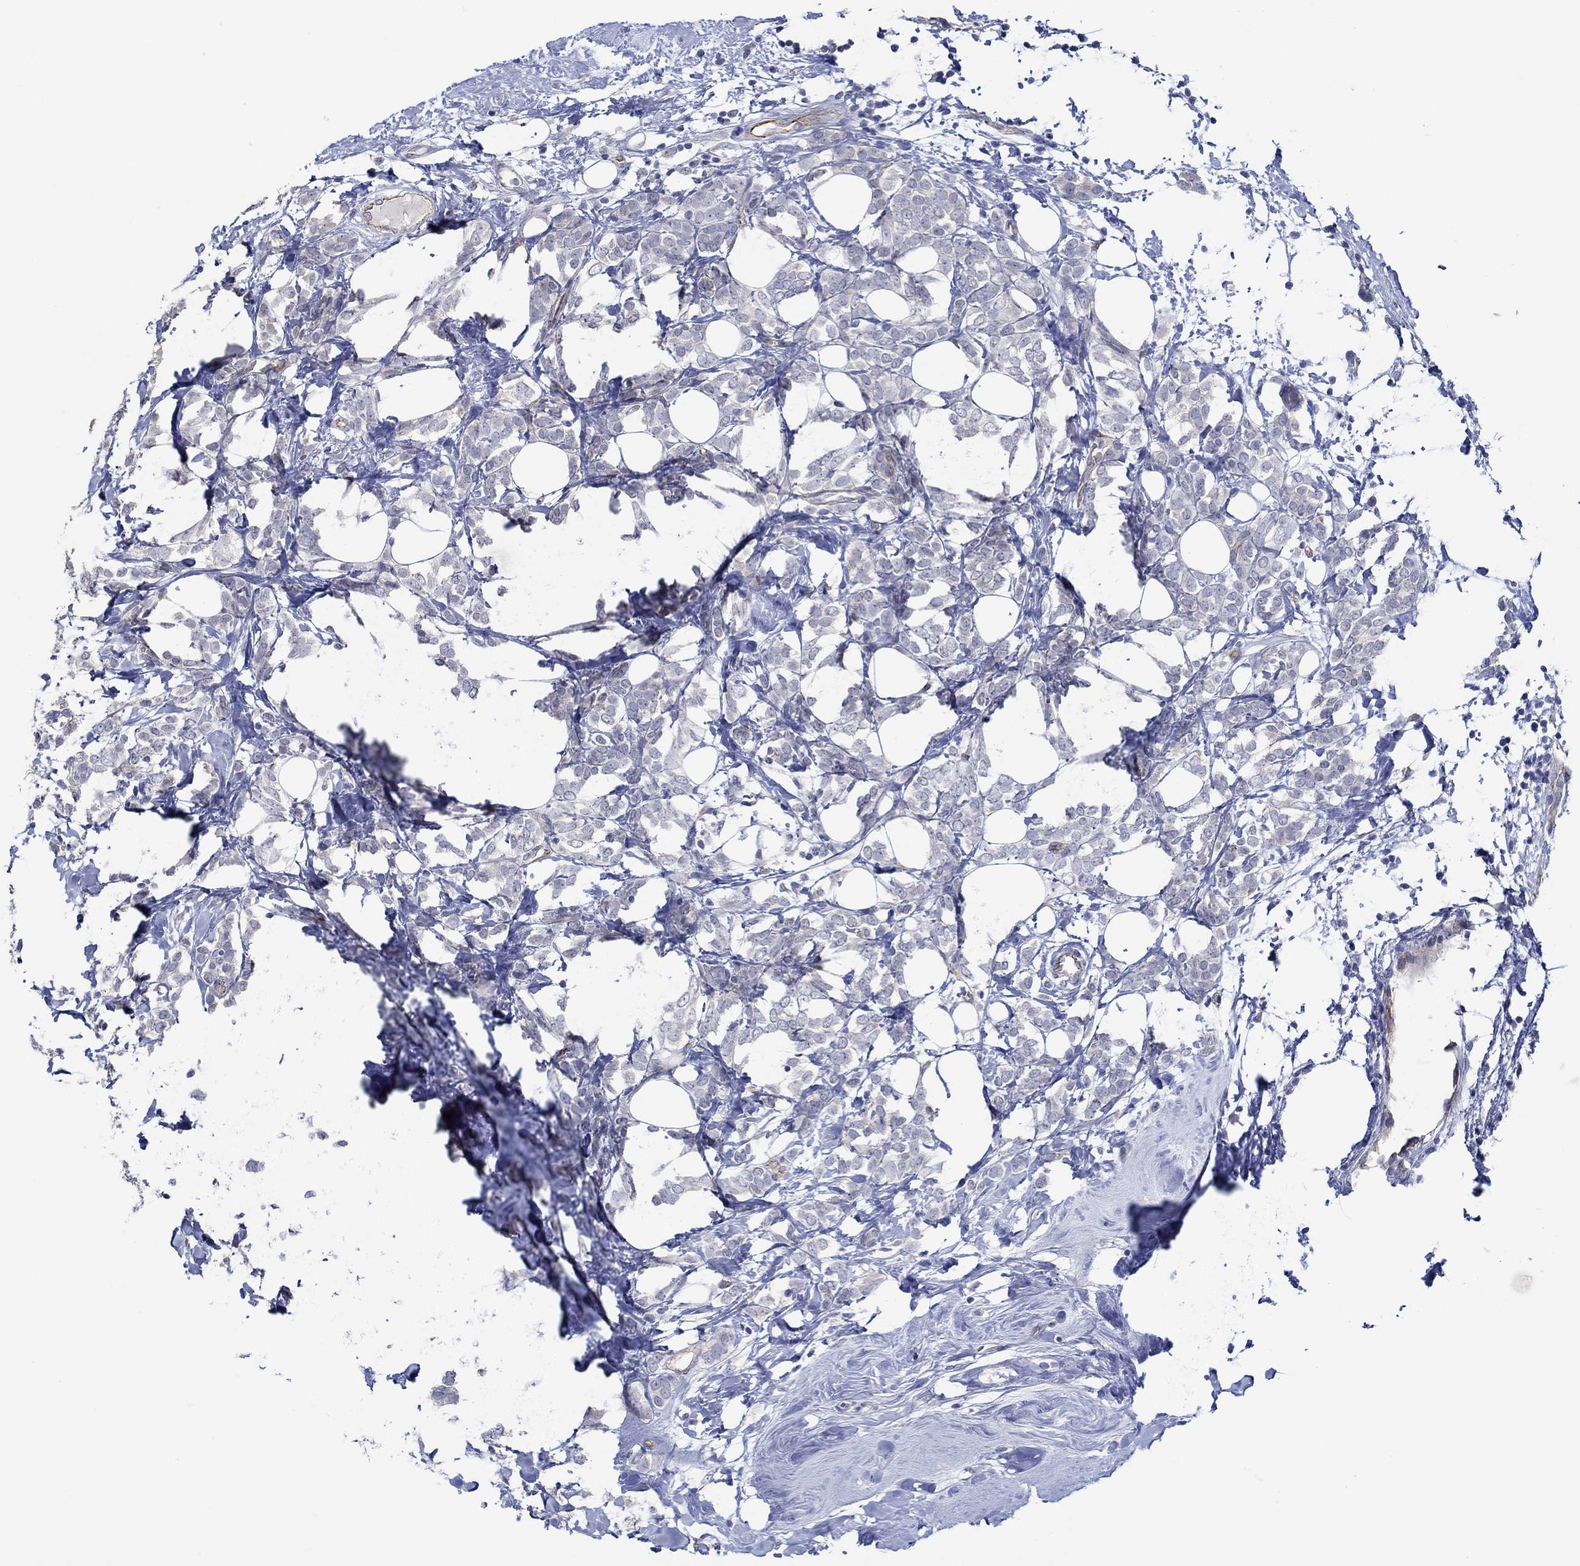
{"staining": {"intensity": "negative", "quantity": "none", "location": "none"}, "tissue": "breast cancer", "cell_type": "Tumor cells", "image_type": "cancer", "snomed": [{"axis": "morphology", "description": "Lobular carcinoma"}, {"axis": "topography", "description": "Breast"}], "caption": "Tumor cells are negative for protein expression in human breast lobular carcinoma.", "gene": "GJA5", "patient": {"sex": "female", "age": 49}}